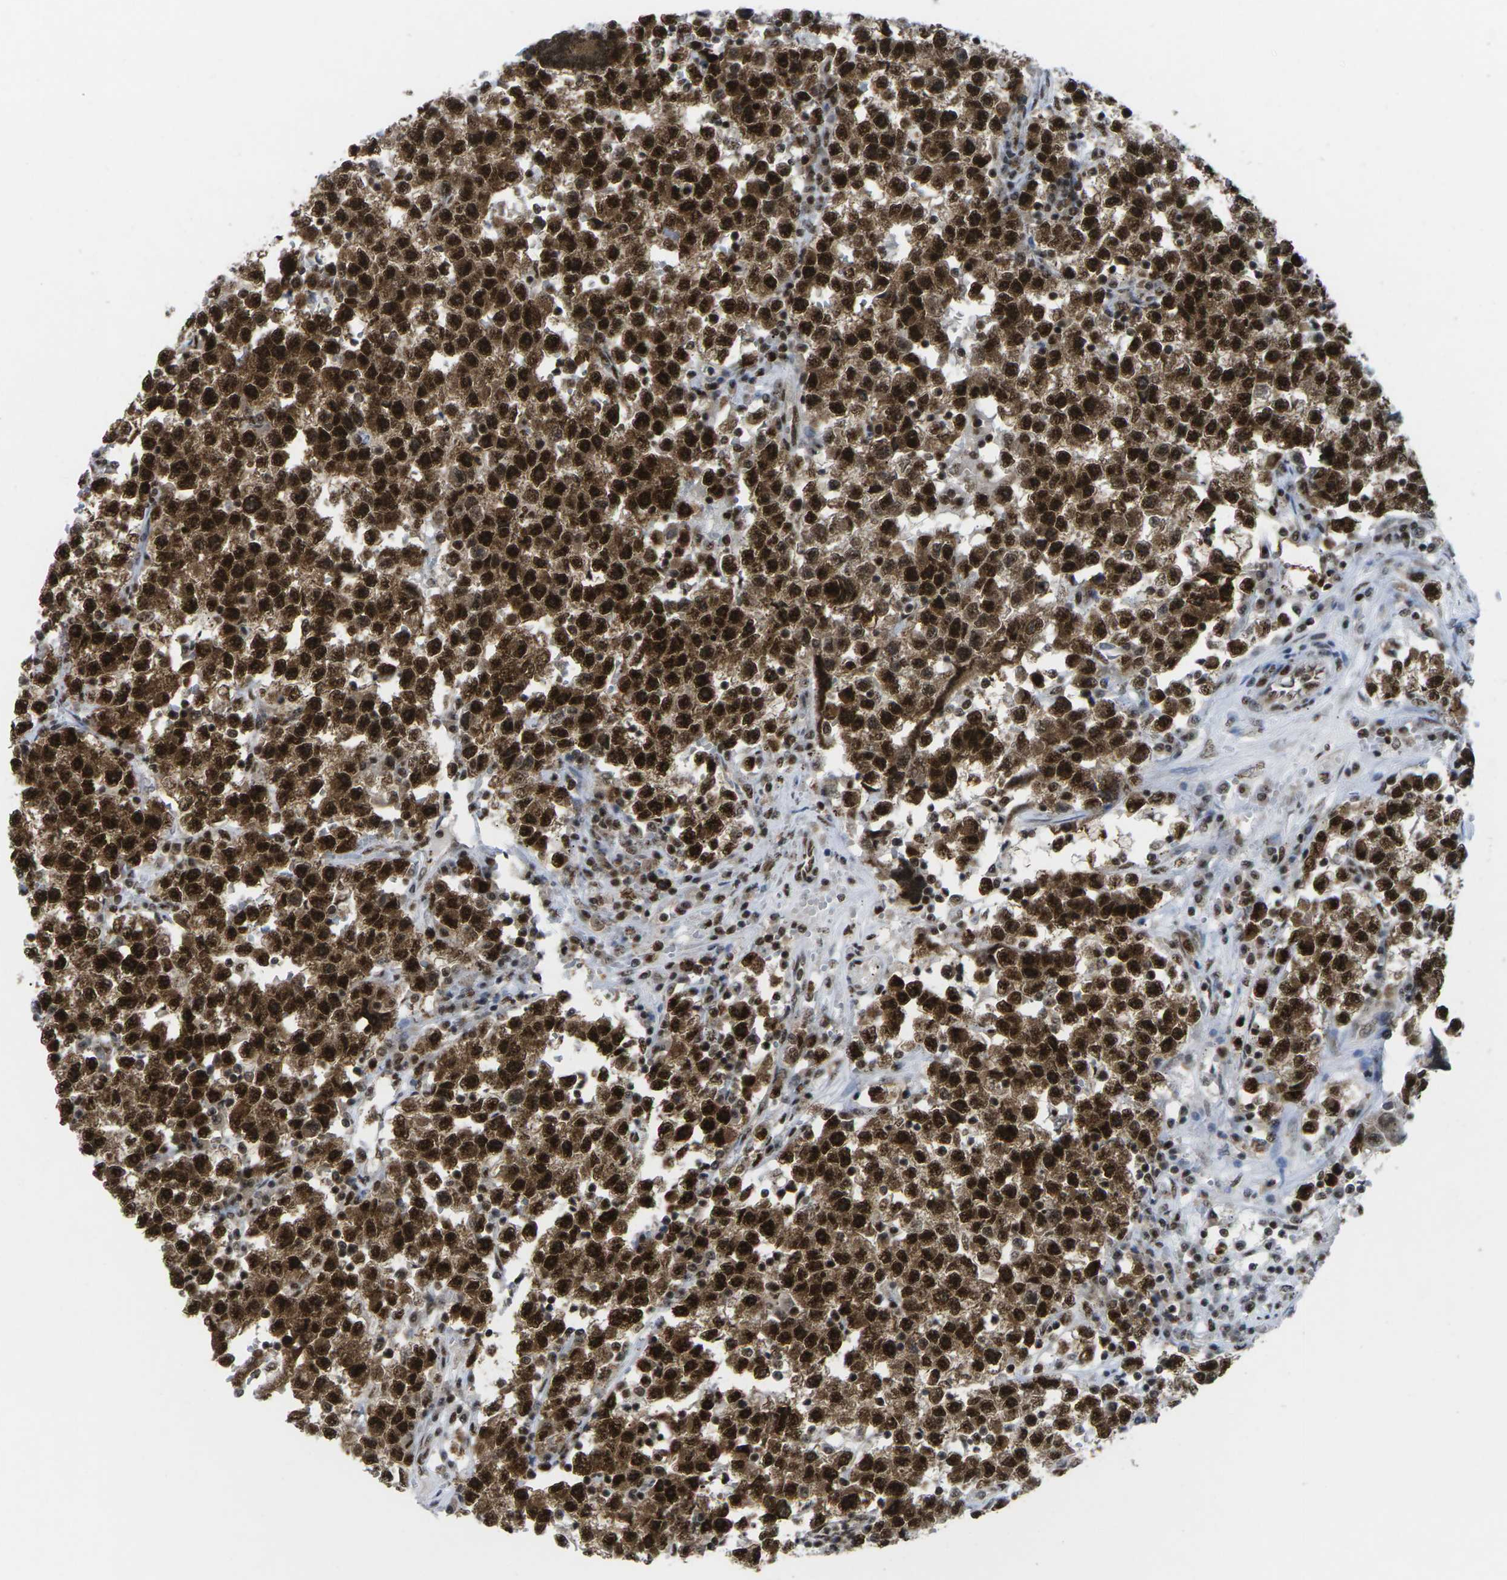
{"staining": {"intensity": "strong", "quantity": ">75%", "location": "cytoplasmic/membranous,nuclear"}, "tissue": "testis cancer", "cell_type": "Tumor cells", "image_type": "cancer", "snomed": [{"axis": "morphology", "description": "Seminoma, NOS"}, {"axis": "topography", "description": "Testis"}], "caption": "This image shows immunohistochemistry (IHC) staining of human testis seminoma, with high strong cytoplasmic/membranous and nuclear staining in about >75% of tumor cells.", "gene": "MAGOH", "patient": {"sex": "male", "age": 22}}